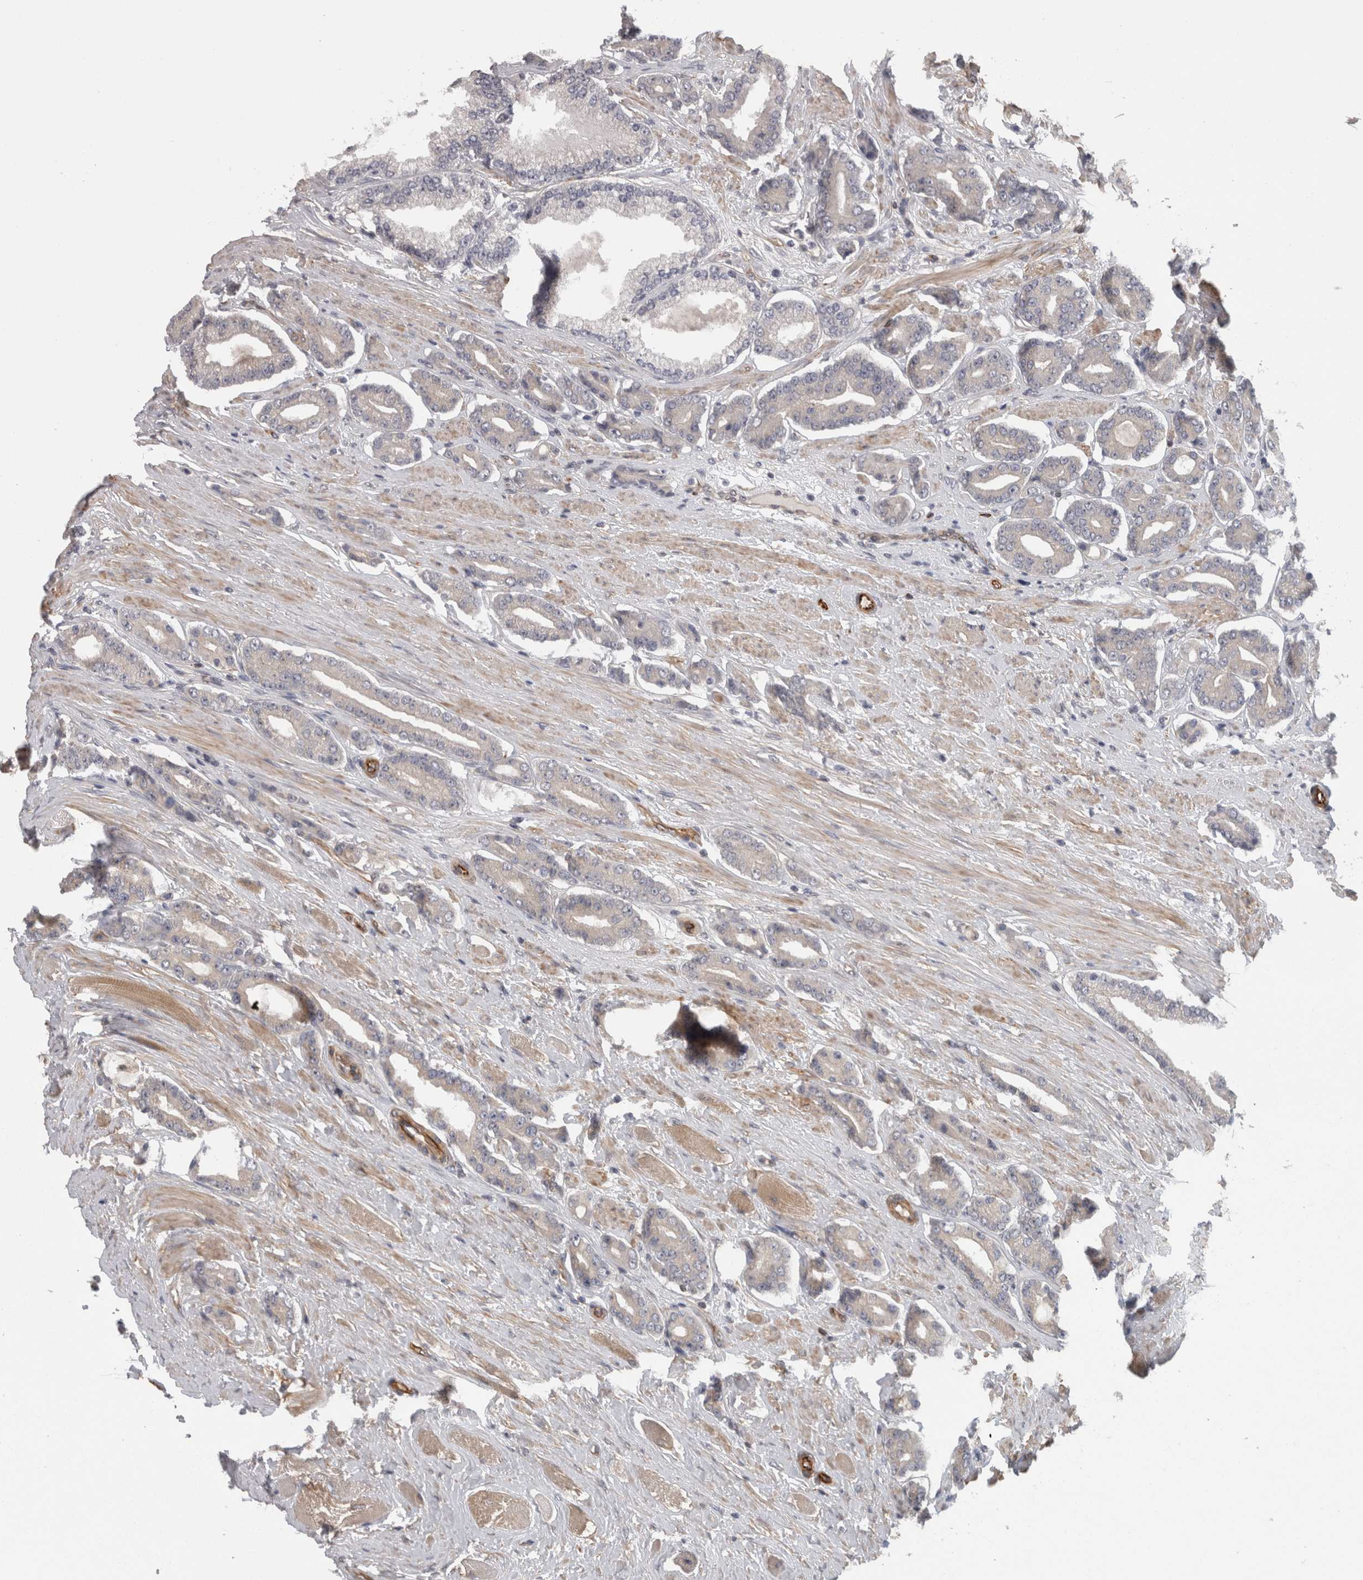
{"staining": {"intensity": "negative", "quantity": "none", "location": "none"}, "tissue": "prostate cancer", "cell_type": "Tumor cells", "image_type": "cancer", "snomed": [{"axis": "morphology", "description": "Adenocarcinoma, High grade"}, {"axis": "topography", "description": "Prostate"}], "caption": "IHC of human prostate cancer reveals no expression in tumor cells. The staining was performed using DAB (3,3'-diaminobenzidine) to visualize the protein expression in brown, while the nuclei were stained in blue with hematoxylin (Magnification: 20x).", "gene": "RMDN1", "patient": {"sex": "male", "age": 71}}